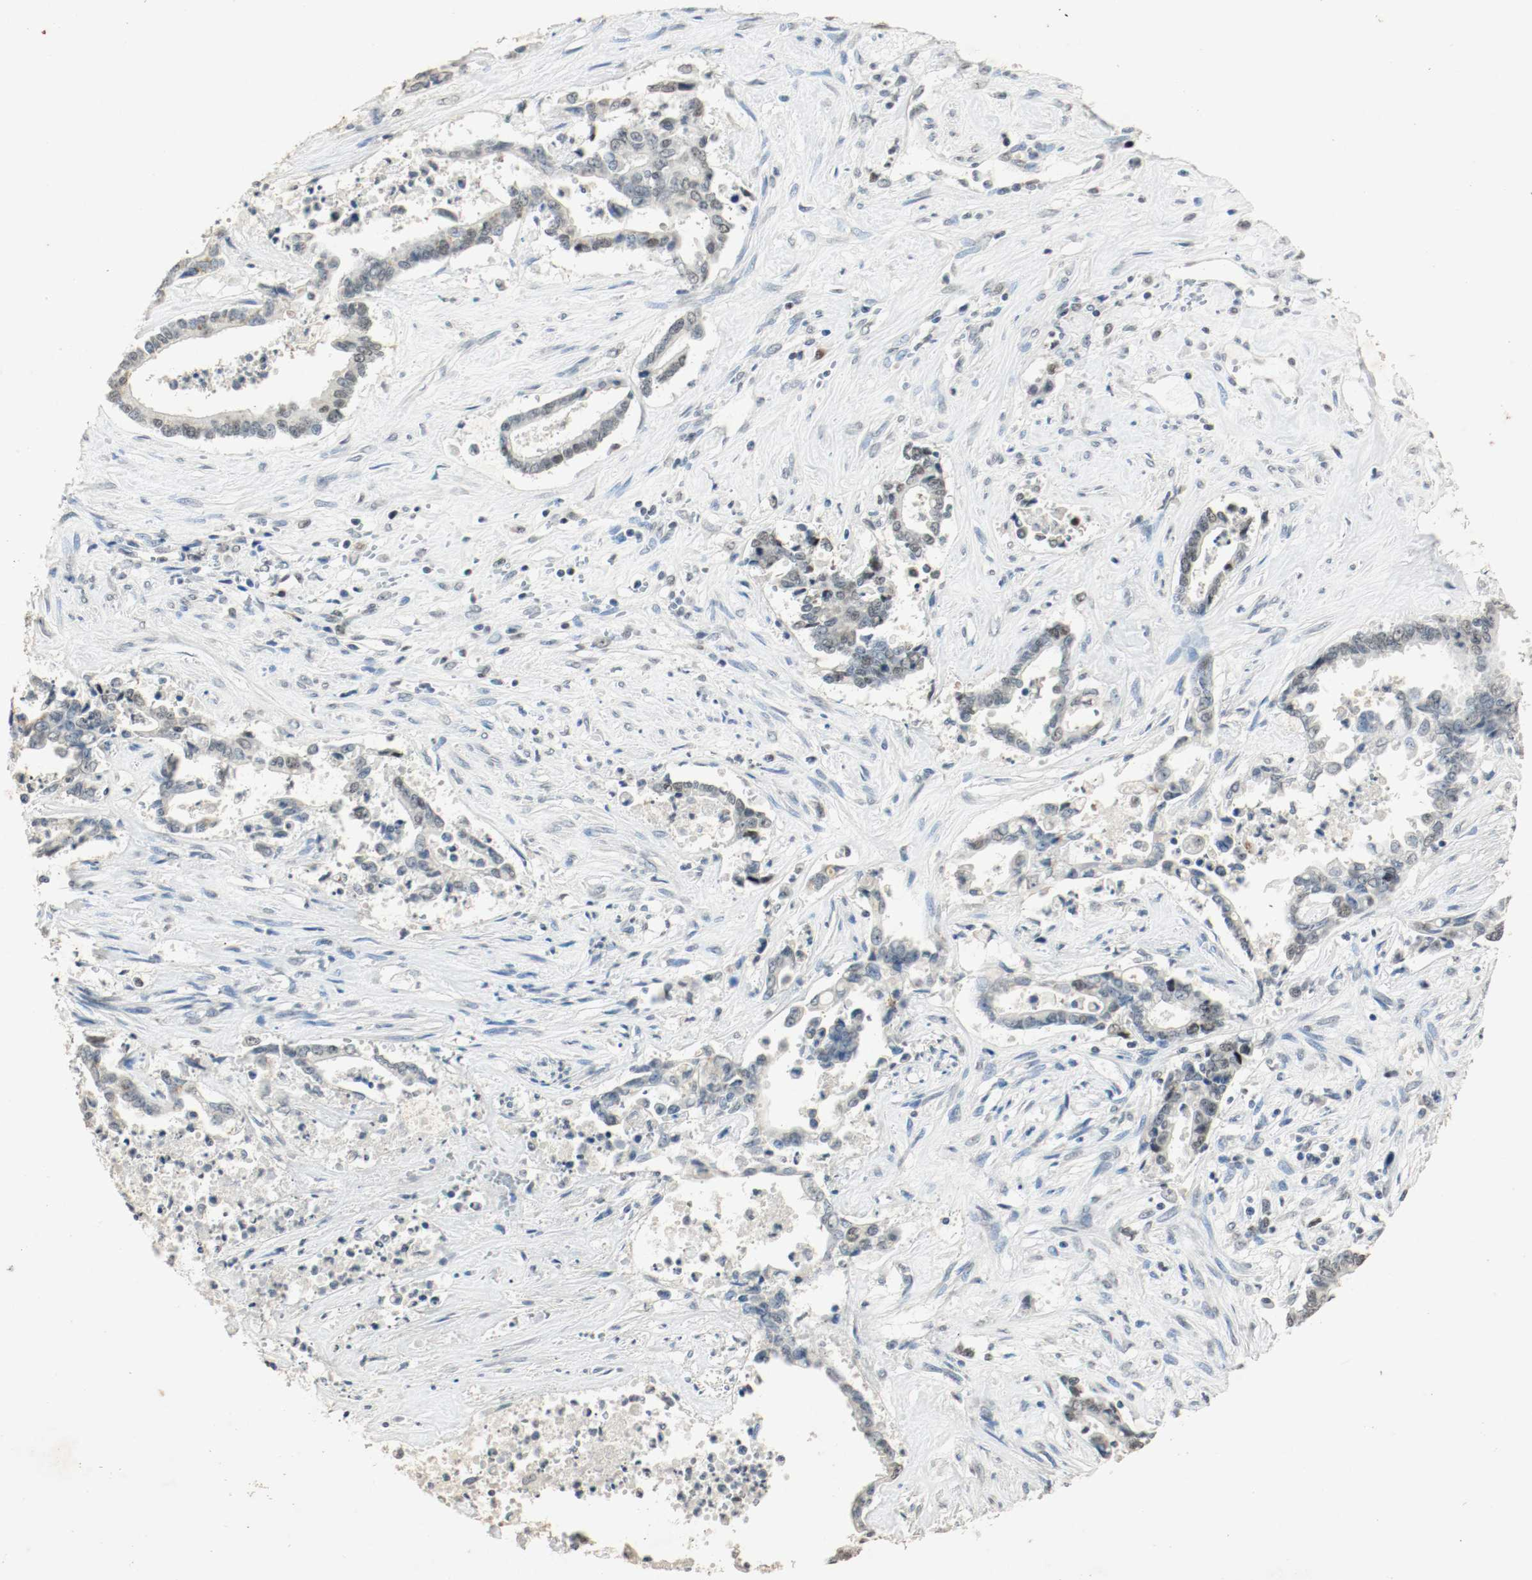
{"staining": {"intensity": "weak", "quantity": "25%-75%", "location": "nuclear"}, "tissue": "liver cancer", "cell_type": "Tumor cells", "image_type": "cancer", "snomed": [{"axis": "morphology", "description": "Cholangiocarcinoma"}, {"axis": "topography", "description": "Liver"}], "caption": "IHC photomicrograph of neoplastic tissue: human cholangiocarcinoma (liver) stained using IHC demonstrates low levels of weak protein expression localized specifically in the nuclear of tumor cells, appearing as a nuclear brown color.", "gene": "DNMT1", "patient": {"sex": "male", "age": 57}}